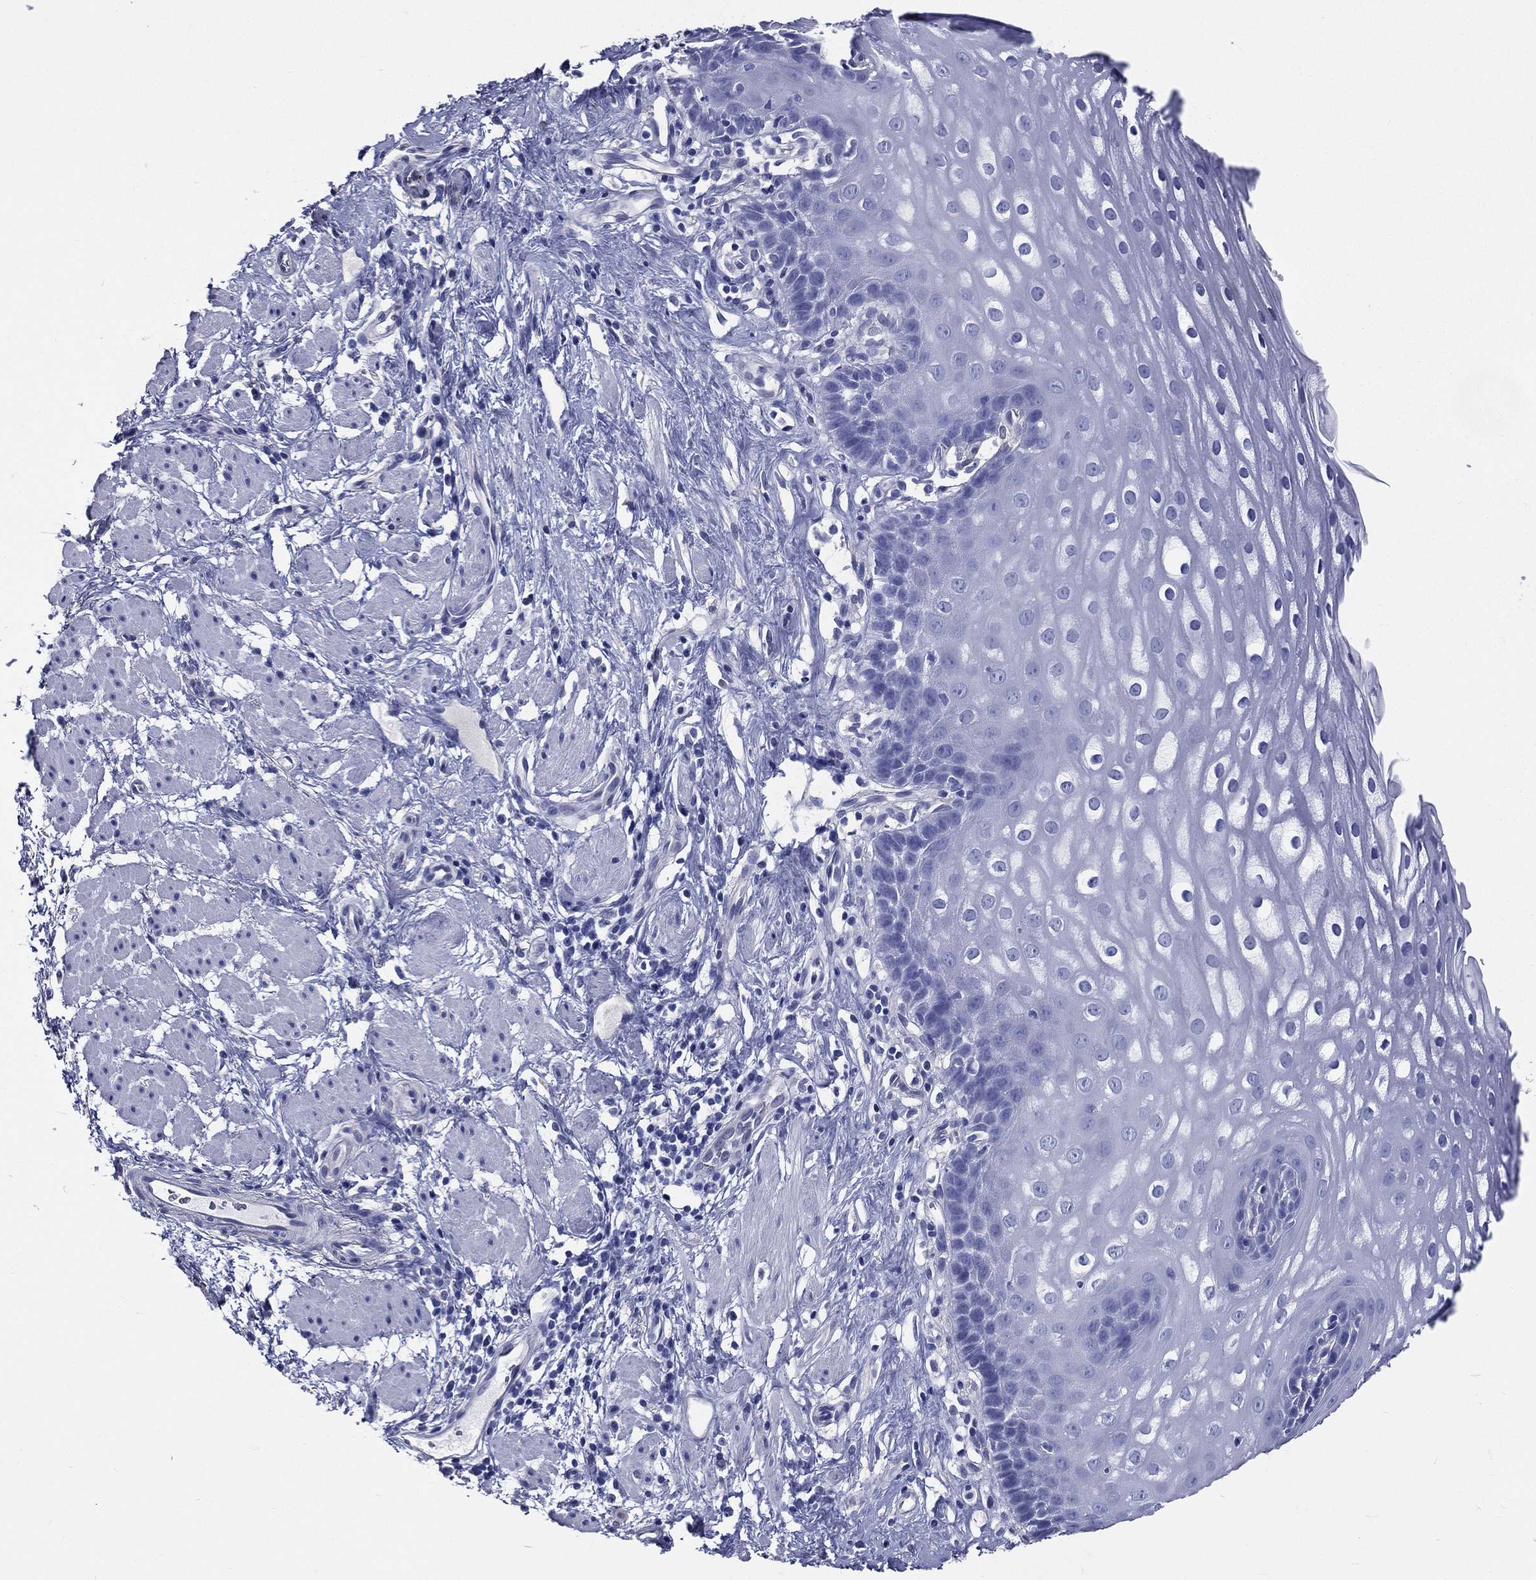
{"staining": {"intensity": "negative", "quantity": "none", "location": "none"}, "tissue": "esophagus", "cell_type": "Squamous epithelial cells", "image_type": "normal", "snomed": [{"axis": "morphology", "description": "Normal tissue, NOS"}, {"axis": "topography", "description": "Esophagus"}], "caption": "This is a image of immunohistochemistry (IHC) staining of unremarkable esophagus, which shows no positivity in squamous epithelial cells. The staining was performed using DAB to visualize the protein expression in brown, while the nuclei were stained in blue with hematoxylin (Magnification: 20x).", "gene": "DPYS", "patient": {"sex": "male", "age": 64}}